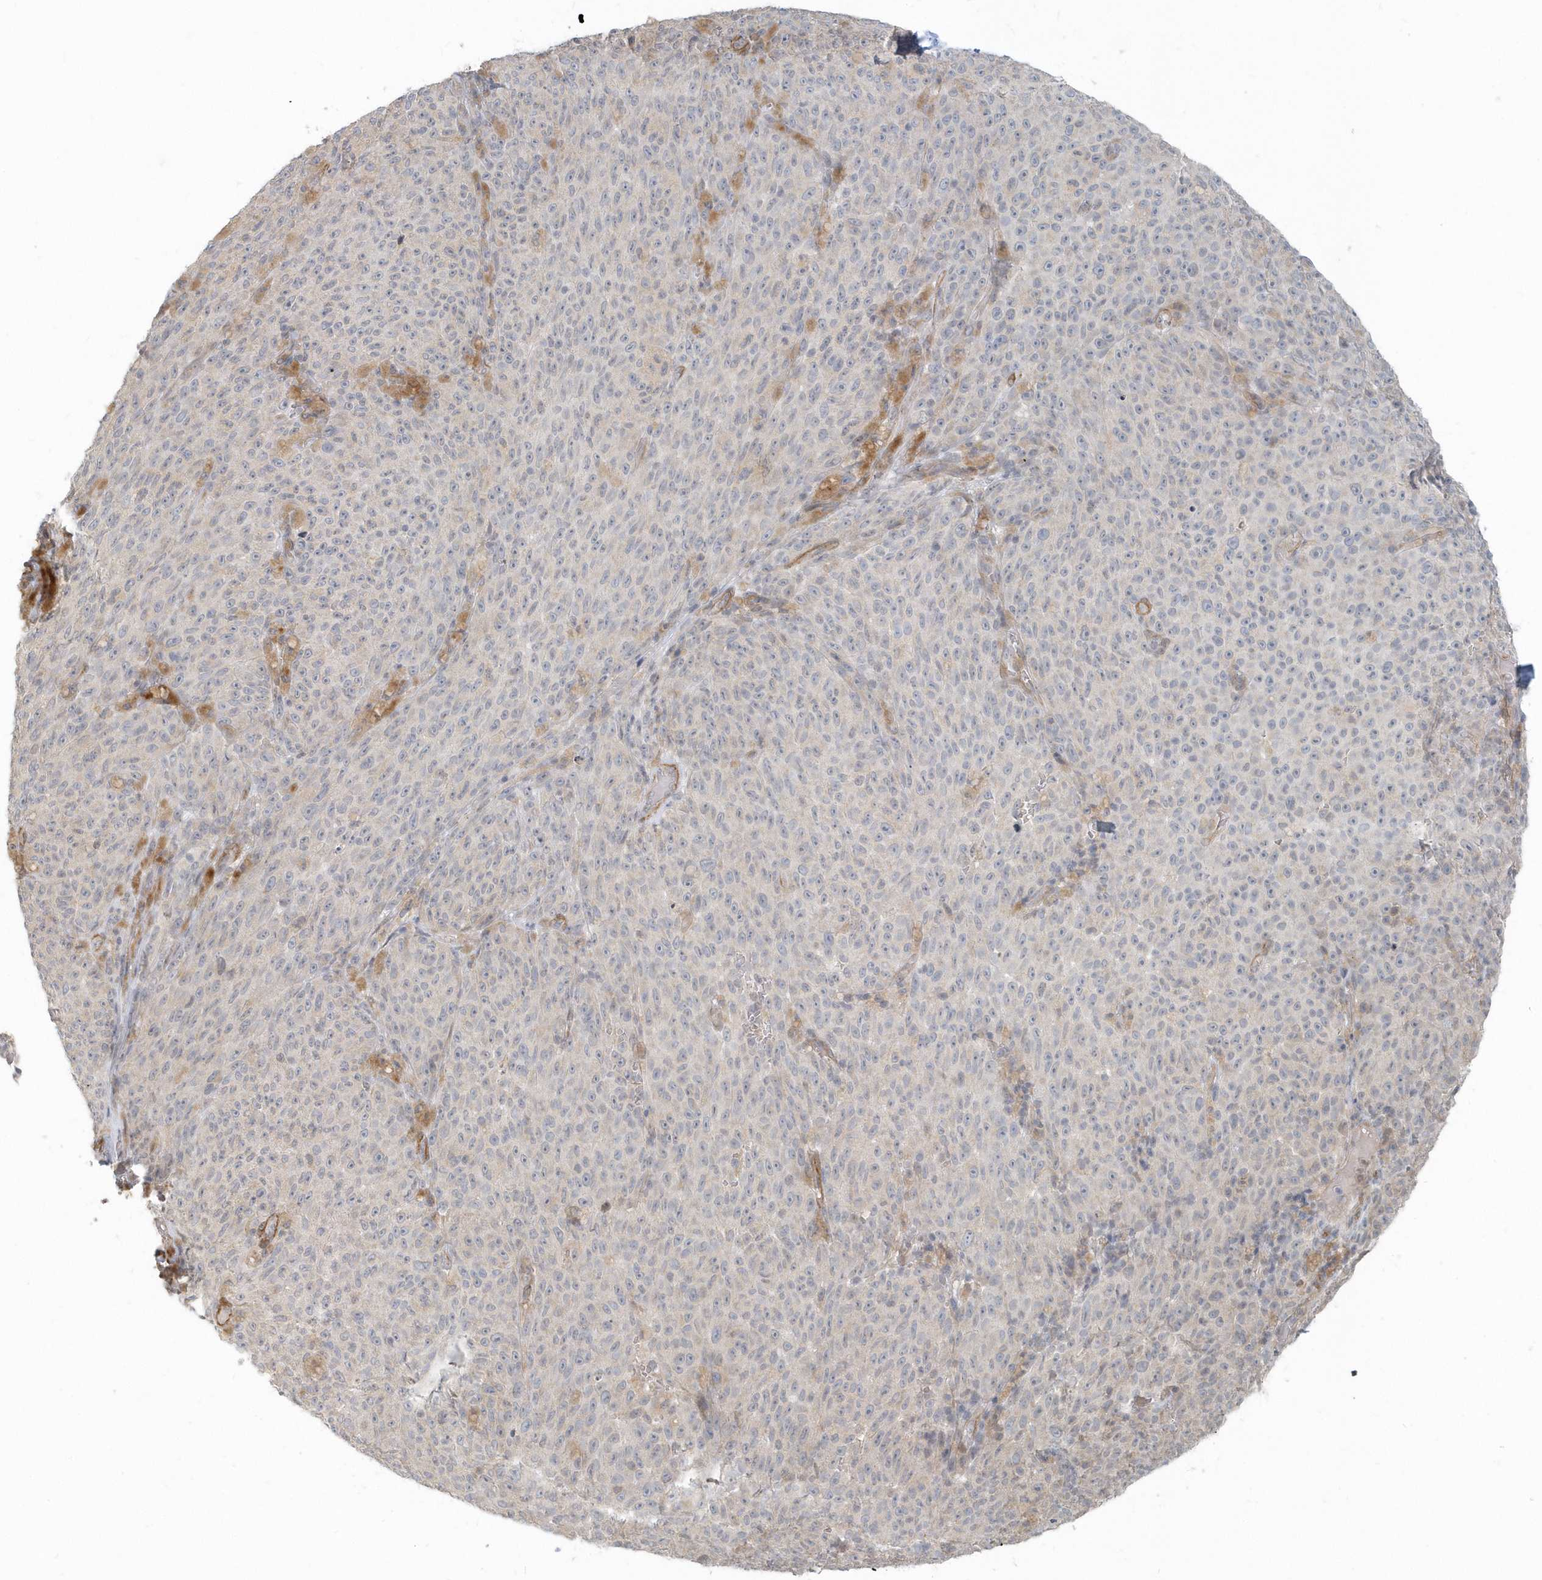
{"staining": {"intensity": "negative", "quantity": "none", "location": "none"}, "tissue": "melanoma", "cell_type": "Tumor cells", "image_type": "cancer", "snomed": [{"axis": "morphology", "description": "Malignant melanoma, NOS"}, {"axis": "topography", "description": "Skin"}], "caption": "Protein analysis of malignant melanoma displays no significant expression in tumor cells. The staining is performed using DAB brown chromogen with nuclei counter-stained in using hematoxylin.", "gene": "NAPB", "patient": {"sex": "female", "age": 82}}